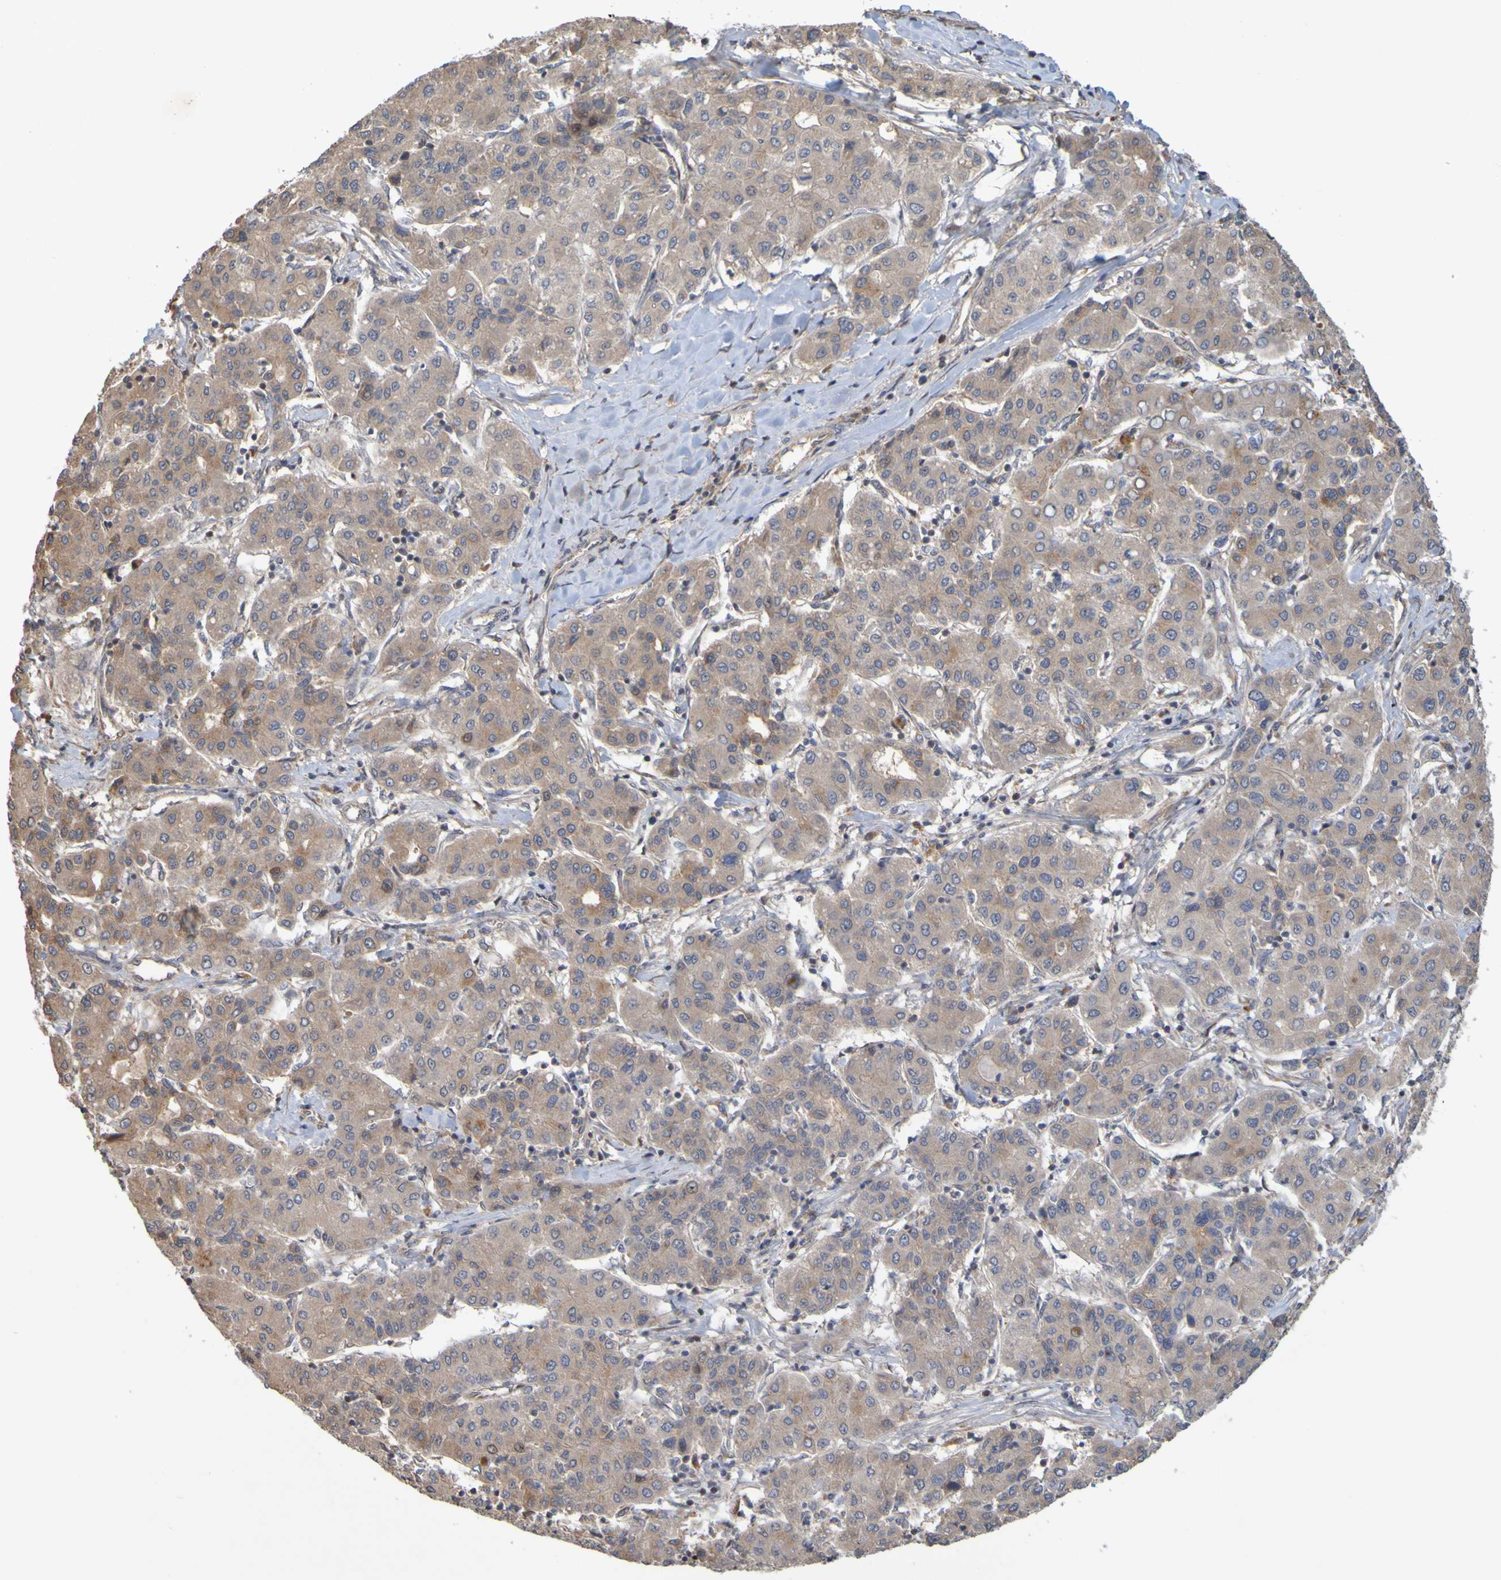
{"staining": {"intensity": "weak", "quantity": ">75%", "location": "cytoplasmic/membranous"}, "tissue": "liver cancer", "cell_type": "Tumor cells", "image_type": "cancer", "snomed": [{"axis": "morphology", "description": "Carcinoma, Hepatocellular, NOS"}, {"axis": "topography", "description": "Liver"}], "caption": "Protein staining displays weak cytoplasmic/membranous expression in about >75% of tumor cells in hepatocellular carcinoma (liver). The staining was performed using DAB (3,3'-diaminobenzidine), with brown indicating positive protein expression. Nuclei are stained blue with hematoxylin.", "gene": "TMBIM1", "patient": {"sex": "male", "age": 65}}